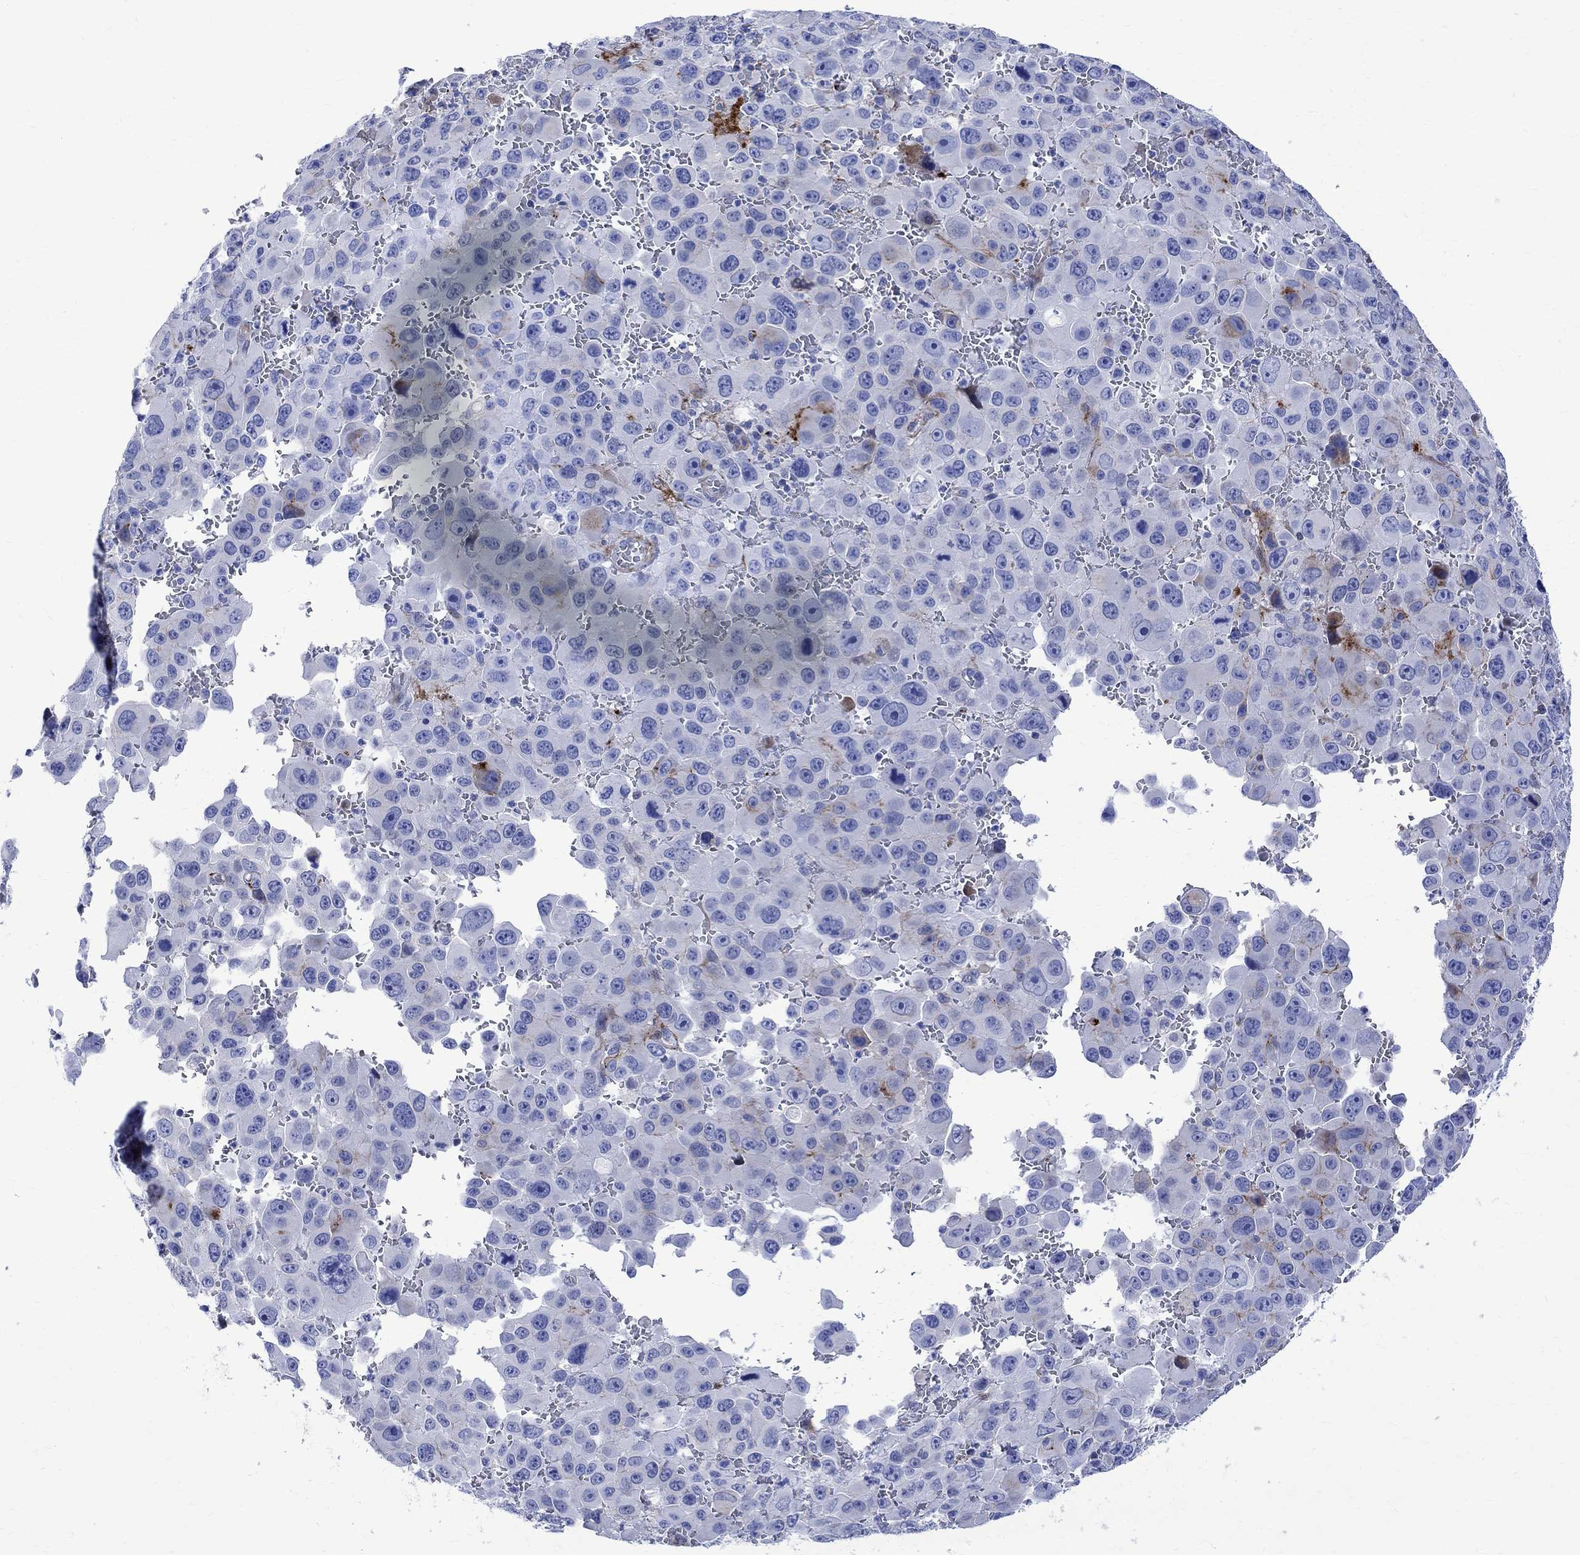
{"staining": {"intensity": "weak", "quantity": "<25%", "location": "cytoplasmic/membranous"}, "tissue": "melanoma", "cell_type": "Tumor cells", "image_type": "cancer", "snomed": [{"axis": "morphology", "description": "Malignant melanoma, NOS"}, {"axis": "topography", "description": "Skin"}], "caption": "The image exhibits no staining of tumor cells in melanoma.", "gene": "PARVB", "patient": {"sex": "female", "age": 91}}